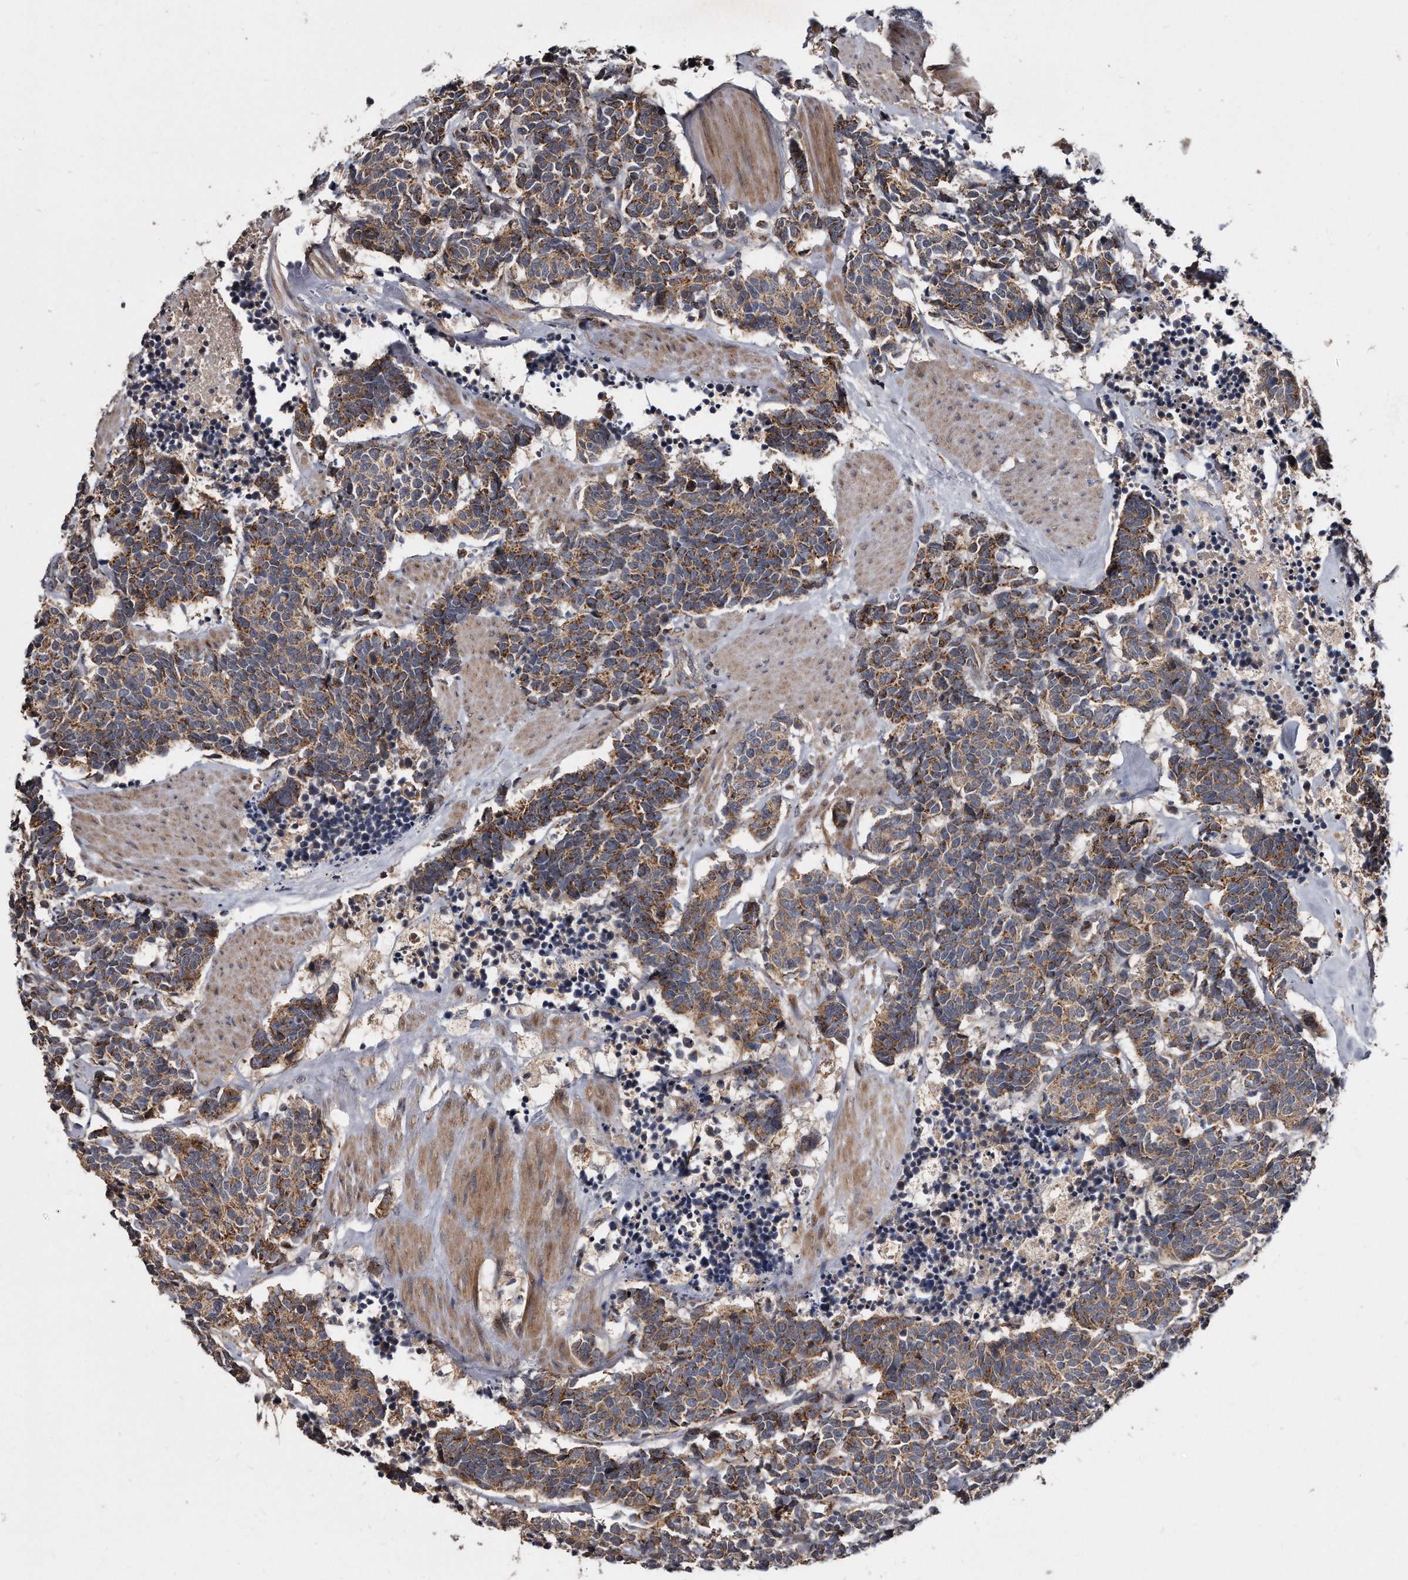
{"staining": {"intensity": "moderate", "quantity": ">75%", "location": "cytoplasmic/membranous"}, "tissue": "carcinoid", "cell_type": "Tumor cells", "image_type": "cancer", "snomed": [{"axis": "morphology", "description": "Carcinoma, NOS"}, {"axis": "morphology", "description": "Carcinoid, malignant, NOS"}, {"axis": "topography", "description": "Urinary bladder"}], "caption": "DAB (3,3'-diaminobenzidine) immunohistochemical staining of carcinoid exhibits moderate cytoplasmic/membranous protein staining in approximately >75% of tumor cells.", "gene": "FAM136A", "patient": {"sex": "male", "age": 57}}